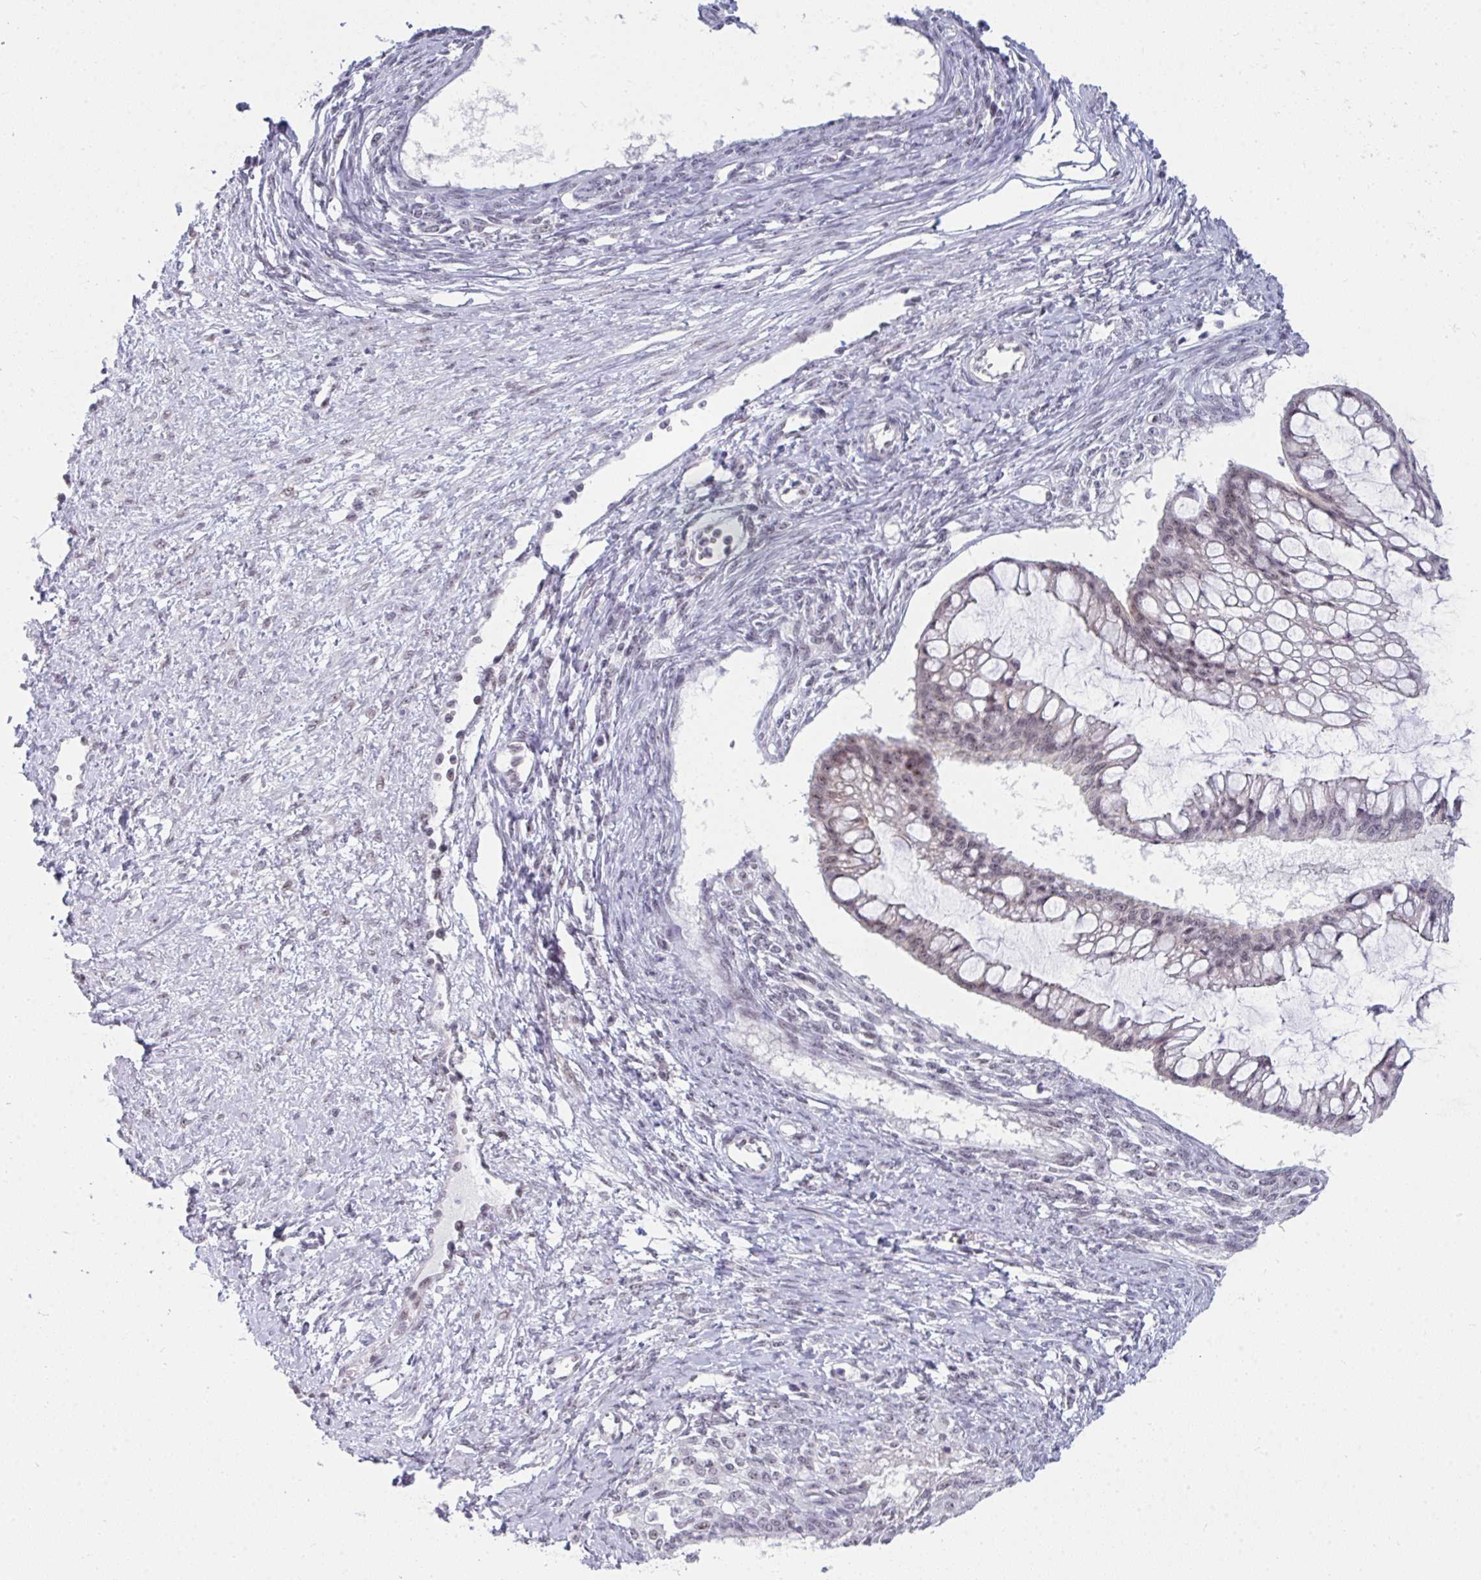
{"staining": {"intensity": "weak", "quantity": "<25%", "location": "nuclear"}, "tissue": "ovarian cancer", "cell_type": "Tumor cells", "image_type": "cancer", "snomed": [{"axis": "morphology", "description": "Cystadenocarcinoma, mucinous, NOS"}, {"axis": "topography", "description": "Ovary"}], "caption": "DAB immunohistochemical staining of human mucinous cystadenocarcinoma (ovarian) displays no significant staining in tumor cells.", "gene": "PRR14", "patient": {"sex": "female", "age": 73}}